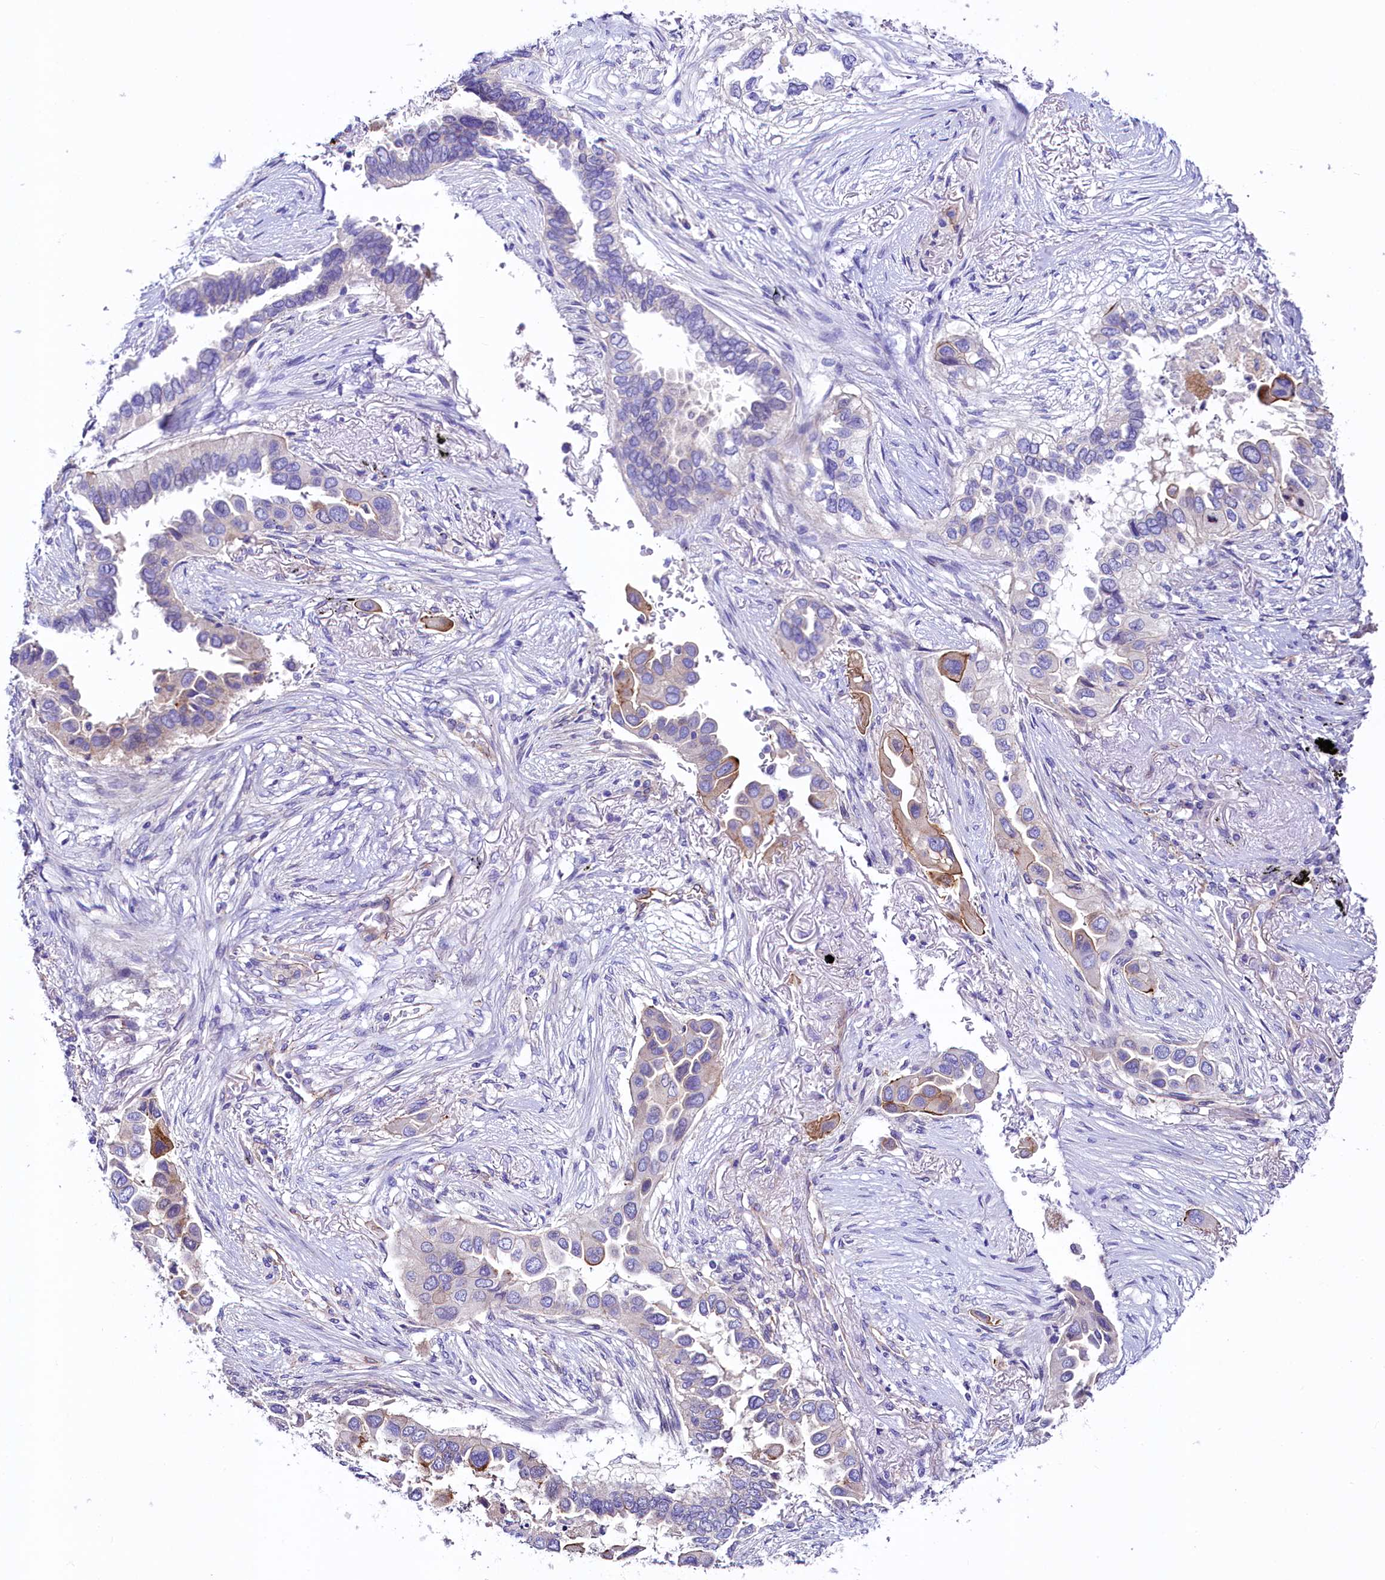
{"staining": {"intensity": "moderate", "quantity": "<25%", "location": "cytoplasmic/membranous"}, "tissue": "lung cancer", "cell_type": "Tumor cells", "image_type": "cancer", "snomed": [{"axis": "morphology", "description": "Adenocarcinoma, NOS"}, {"axis": "topography", "description": "Lung"}], "caption": "Brown immunohistochemical staining in lung adenocarcinoma displays moderate cytoplasmic/membranous expression in about <25% of tumor cells.", "gene": "SLF1", "patient": {"sex": "female", "age": 76}}